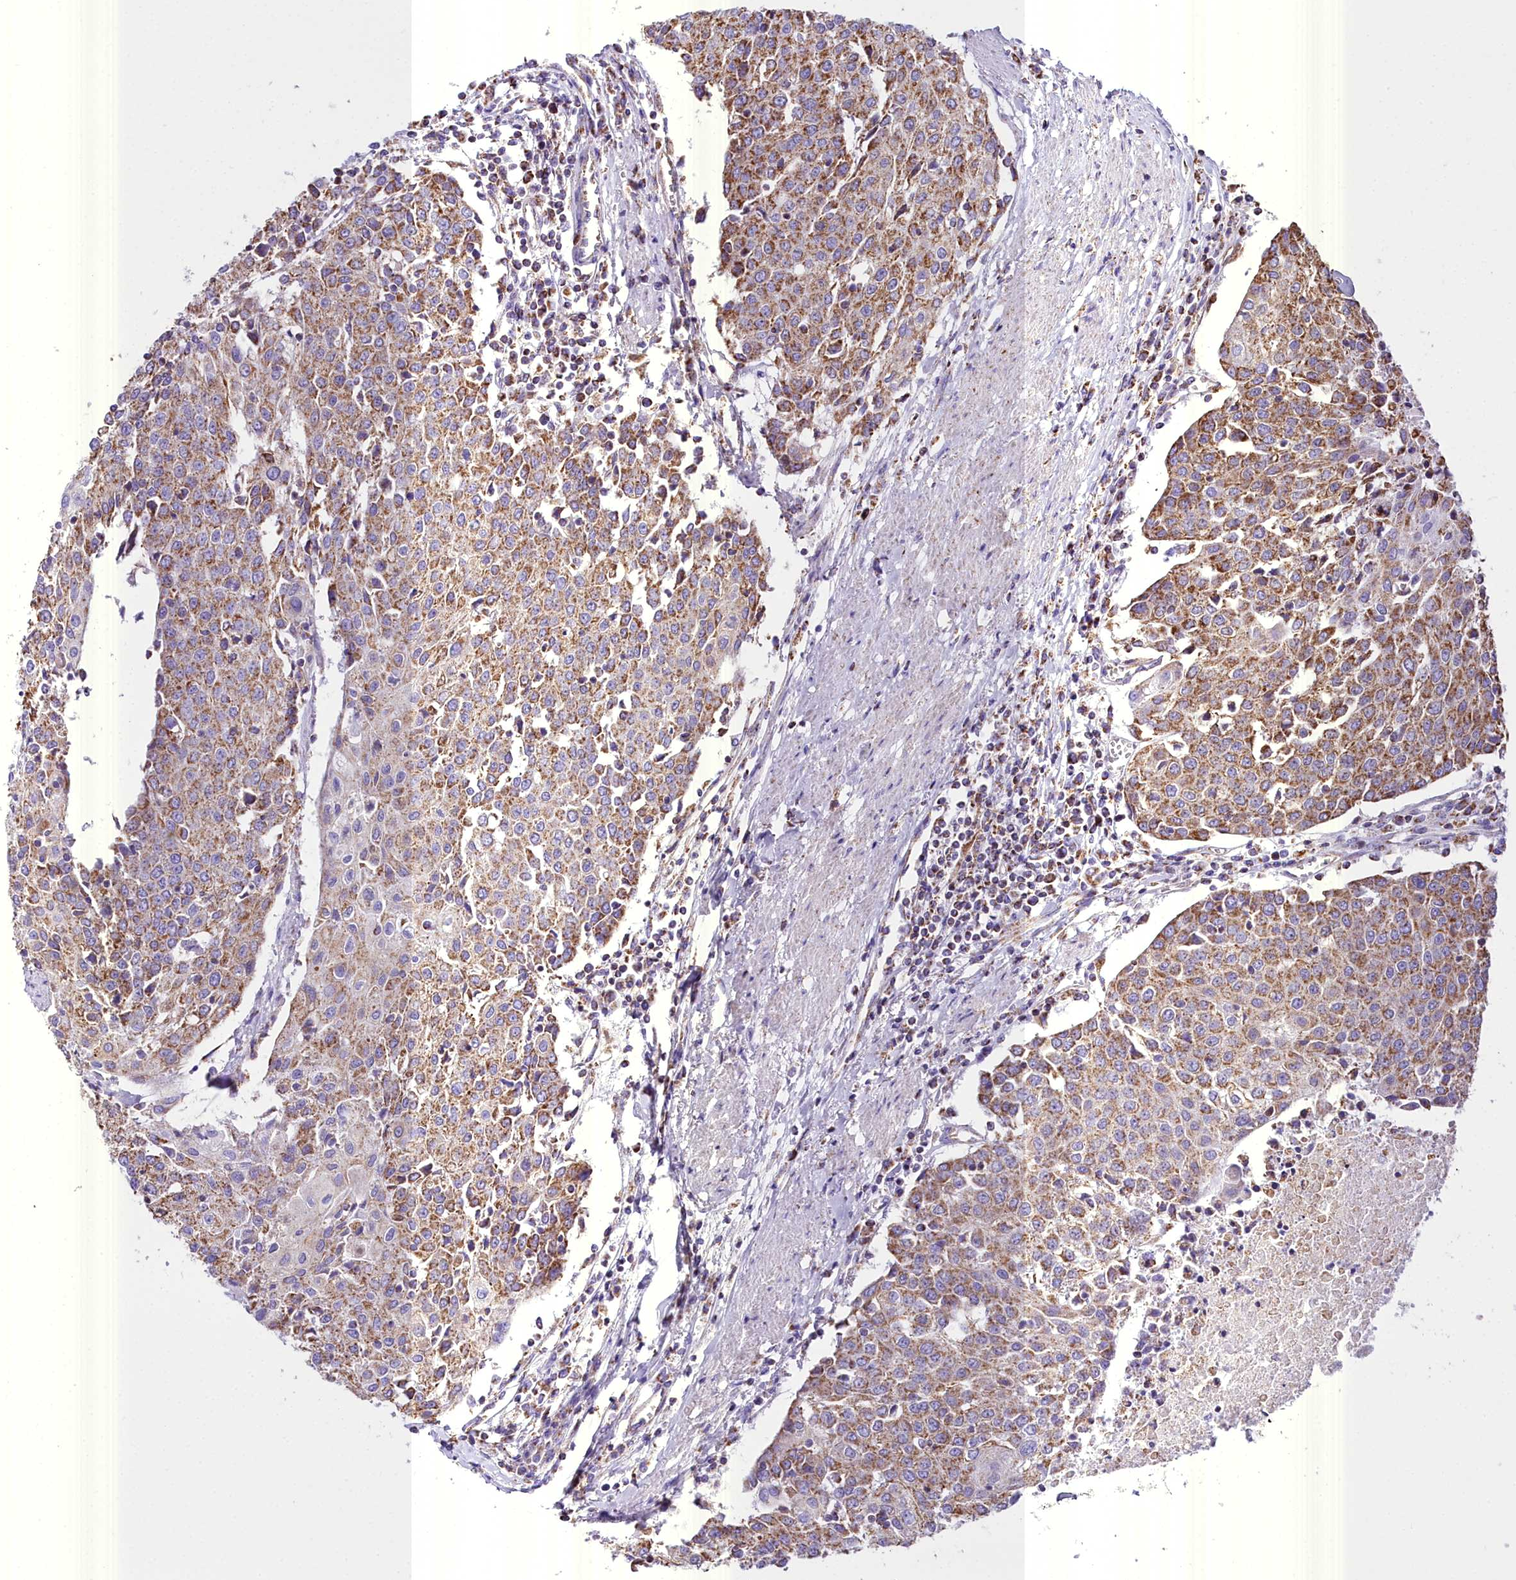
{"staining": {"intensity": "moderate", "quantity": ">75%", "location": "cytoplasmic/membranous"}, "tissue": "urothelial cancer", "cell_type": "Tumor cells", "image_type": "cancer", "snomed": [{"axis": "morphology", "description": "Urothelial carcinoma, High grade"}, {"axis": "topography", "description": "Urinary bladder"}], "caption": "Urothelial cancer stained for a protein exhibits moderate cytoplasmic/membranous positivity in tumor cells.", "gene": "WDFY3", "patient": {"sex": "female", "age": 85}}